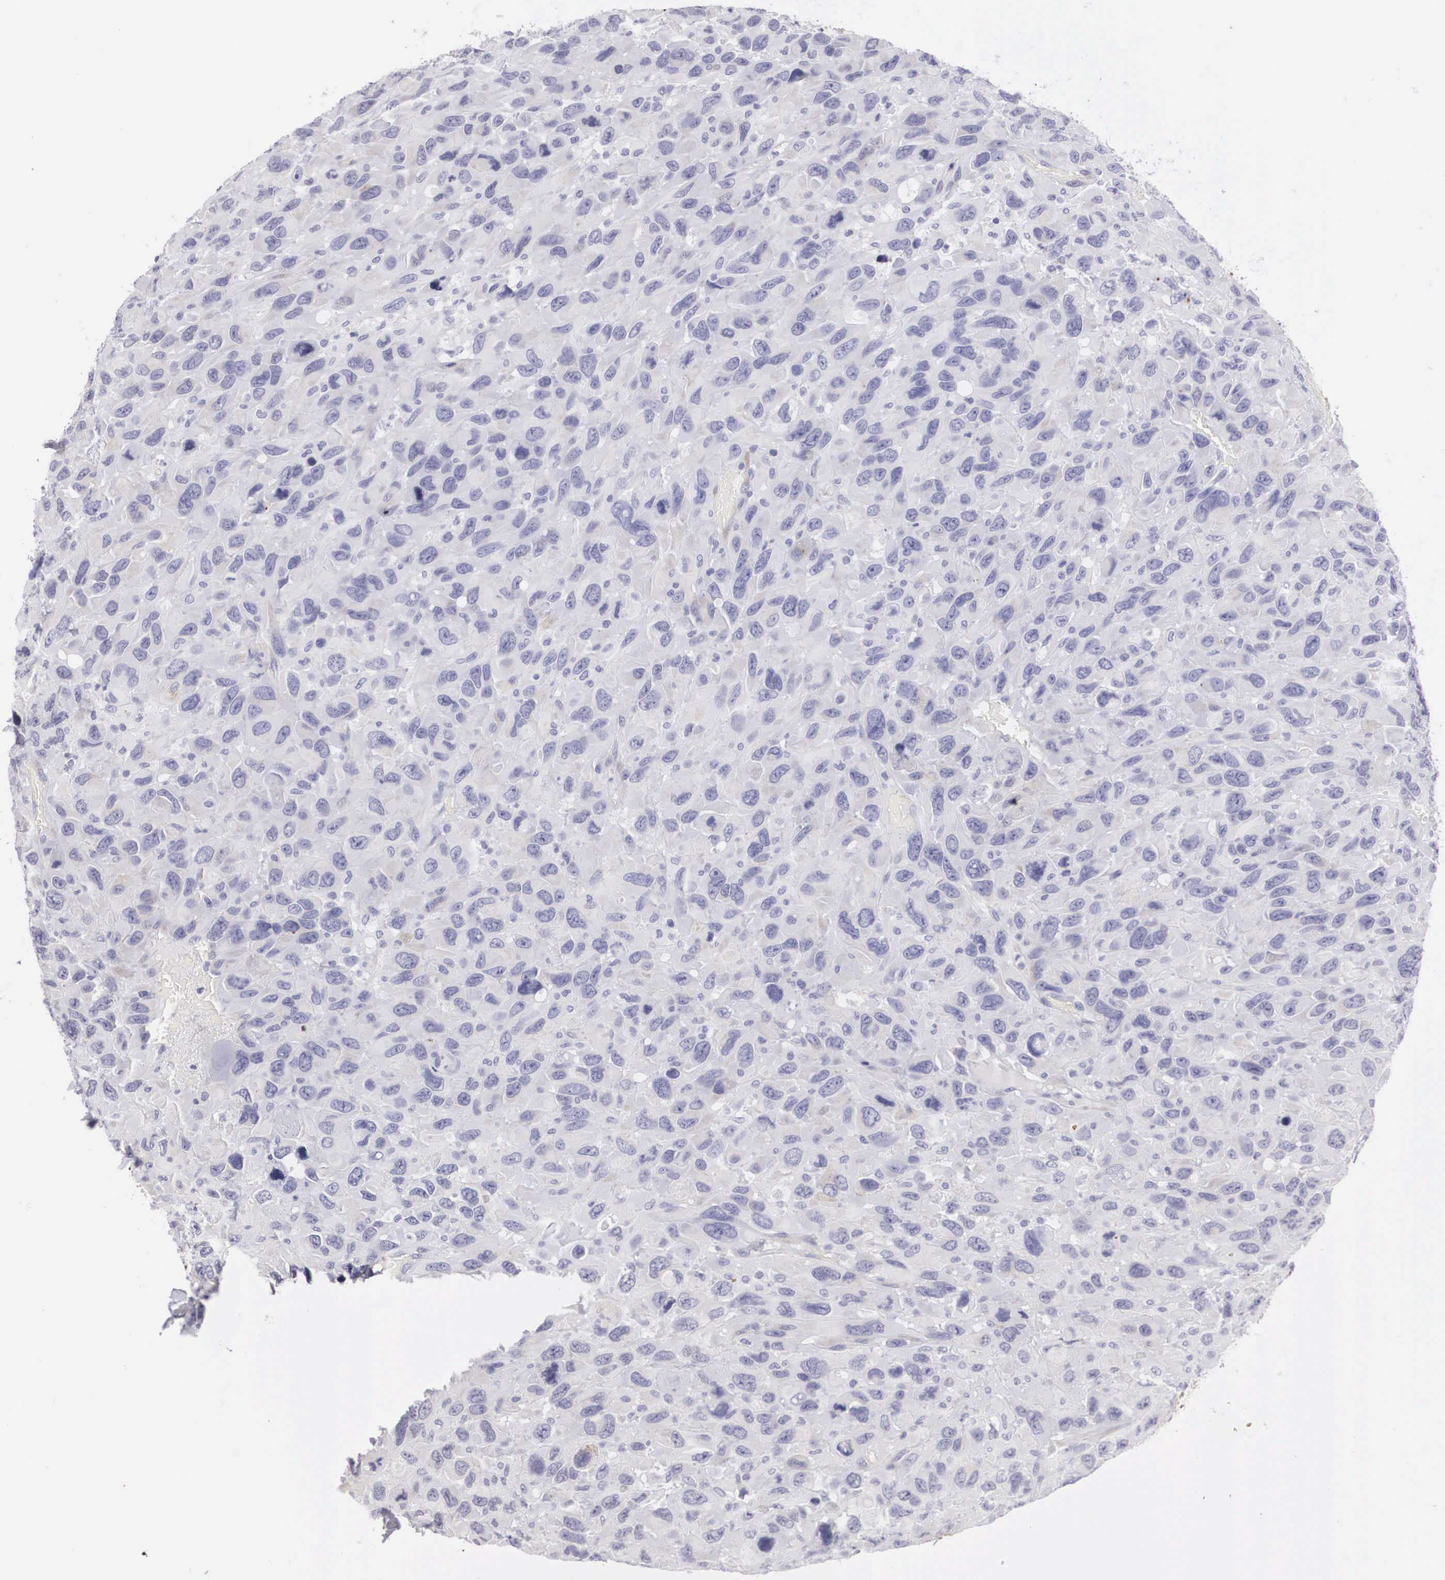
{"staining": {"intensity": "negative", "quantity": "none", "location": "none"}, "tissue": "renal cancer", "cell_type": "Tumor cells", "image_type": "cancer", "snomed": [{"axis": "morphology", "description": "Adenocarcinoma, NOS"}, {"axis": "topography", "description": "Kidney"}], "caption": "DAB immunohistochemical staining of adenocarcinoma (renal) shows no significant staining in tumor cells.", "gene": "ARMCX3", "patient": {"sex": "male", "age": 79}}